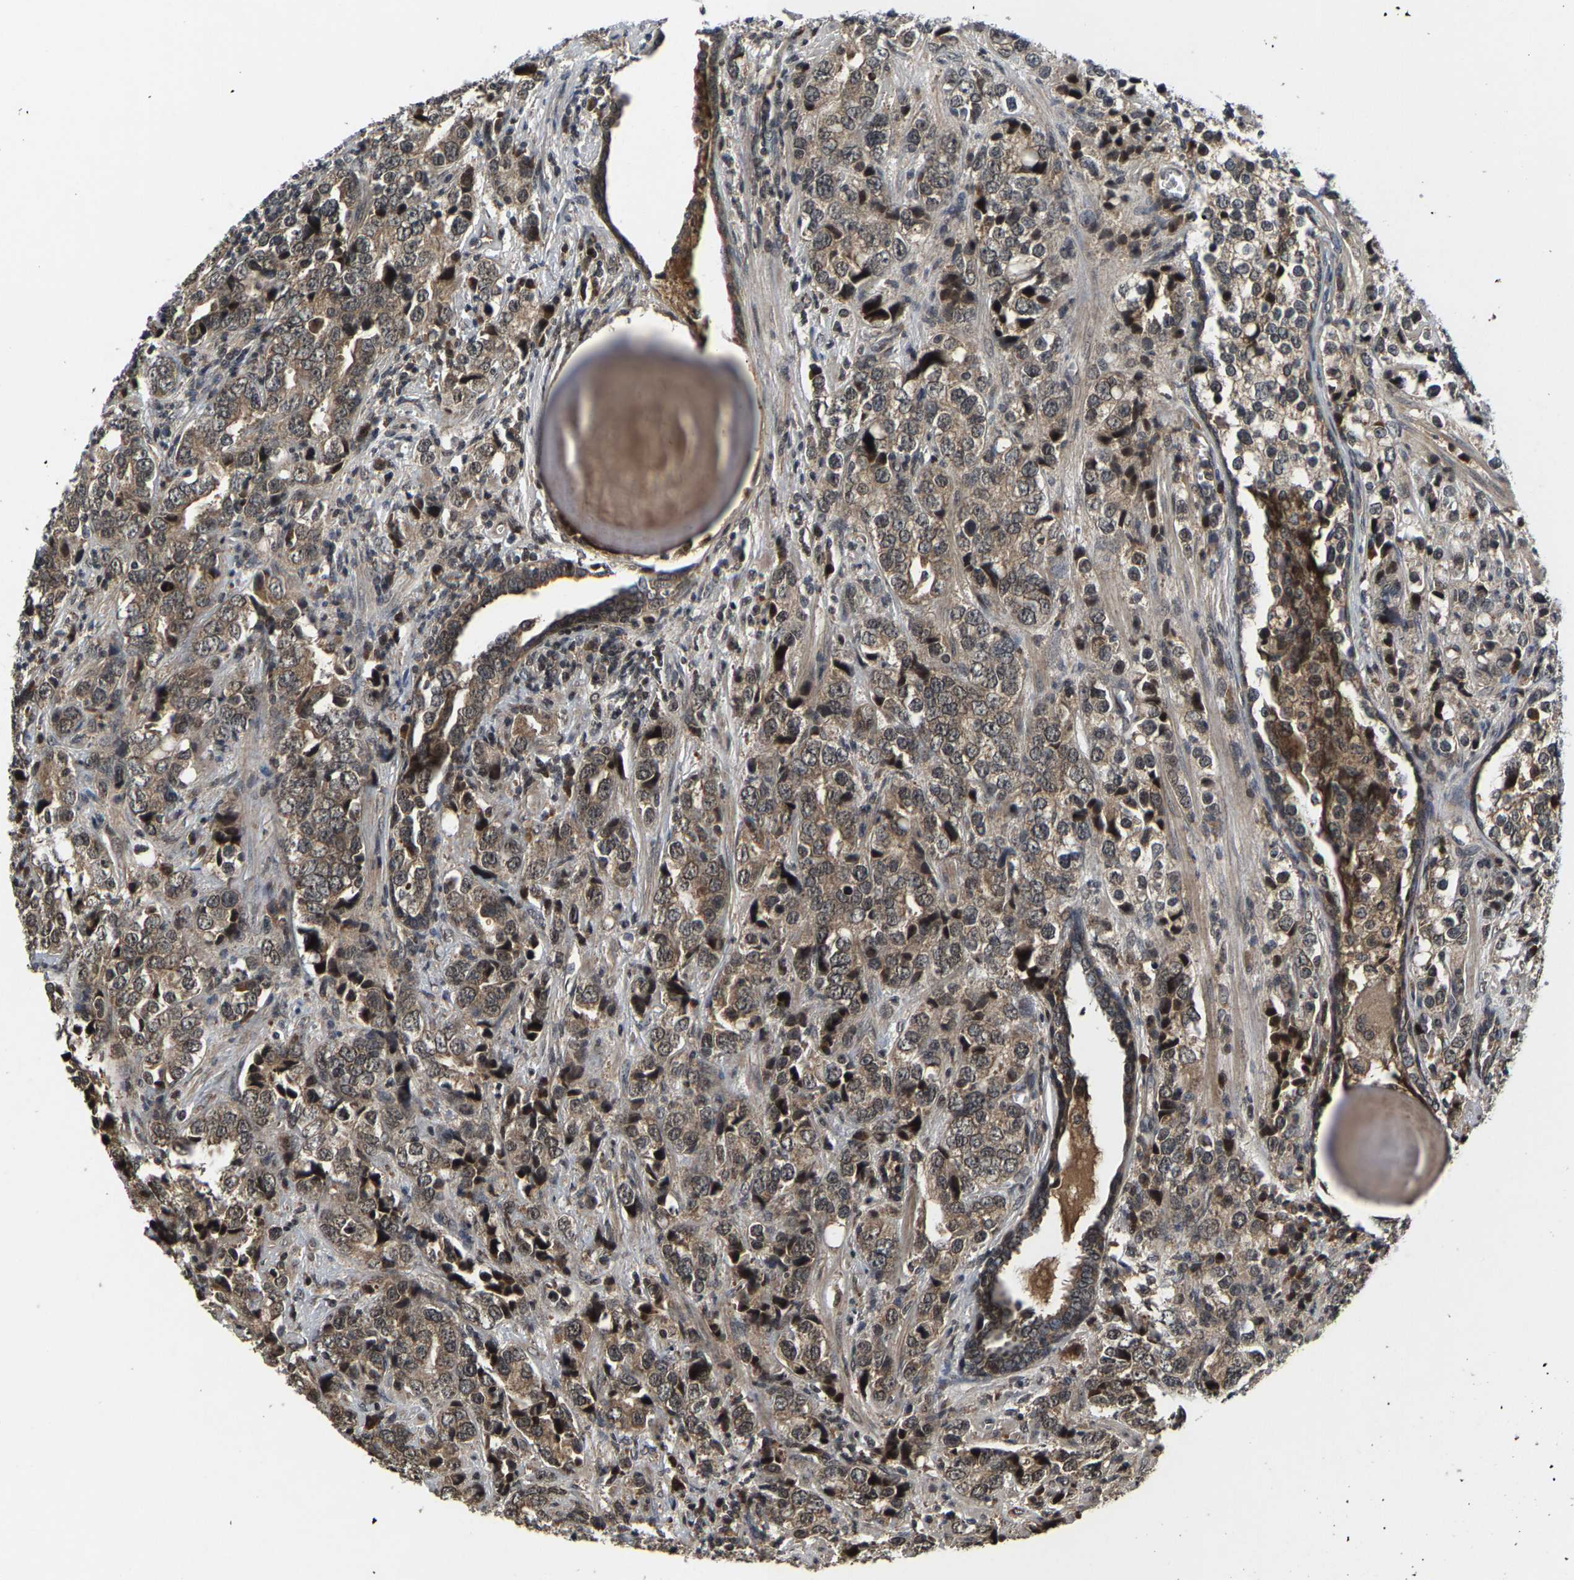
{"staining": {"intensity": "weak", "quantity": ">75%", "location": "cytoplasmic/membranous"}, "tissue": "prostate cancer", "cell_type": "Tumor cells", "image_type": "cancer", "snomed": [{"axis": "morphology", "description": "Adenocarcinoma, High grade"}, {"axis": "topography", "description": "Prostate"}], "caption": "Protein staining by immunohistochemistry (IHC) reveals weak cytoplasmic/membranous staining in approximately >75% of tumor cells in prostate cancer. Nuclei are stained in blue.", "gene": "HUWE1", "patient": {"sex": "male", "age": 71}}